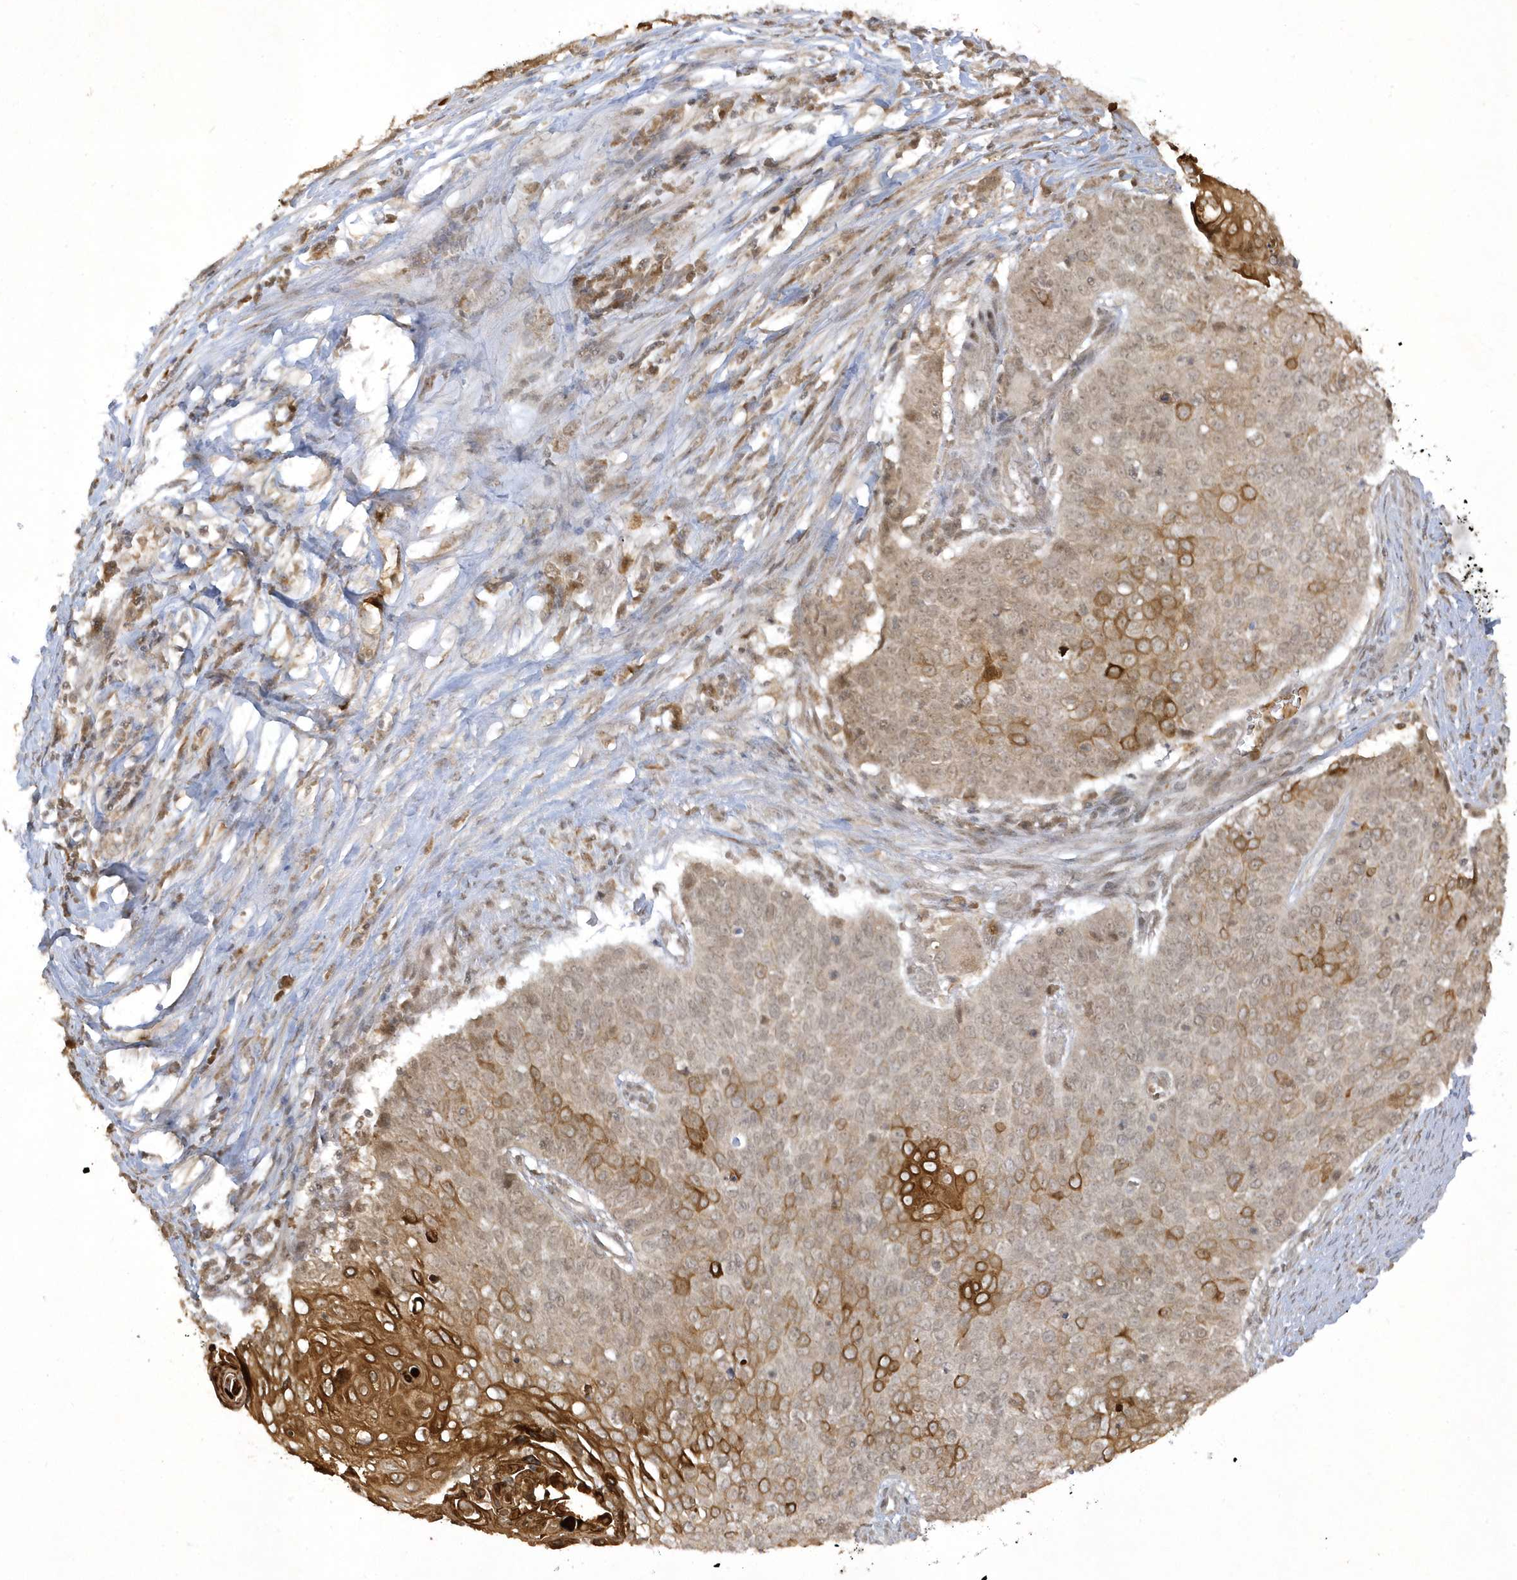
{"staining": {"intensity": "strong", "quantity": "<25%", "location": "cytoplasmic/membranous,nuclear"}, "tissue": "cervical cancer", "cell_type": "Tumor cells", "image_type": "cancer", "snomed": [{"axis": "morphology", "description": "Squamous cell carcinoma, NOS"}, {"axis": "topography", "description": "Cervix"}], "caption": "High-magnification brightfield microscopy of squamous cell carcinoma (cervical) stained with DAB (3,3'-diaminobenzidine) (brown) and counterstained with hematoxylin (blue). tumor cells exhibit strong cytoplasmic/membranous and nuclear expression is appreciated in about<25% of cells.", "gene": "ZNF213", "patient": {"sex": "female", "age": 39}}